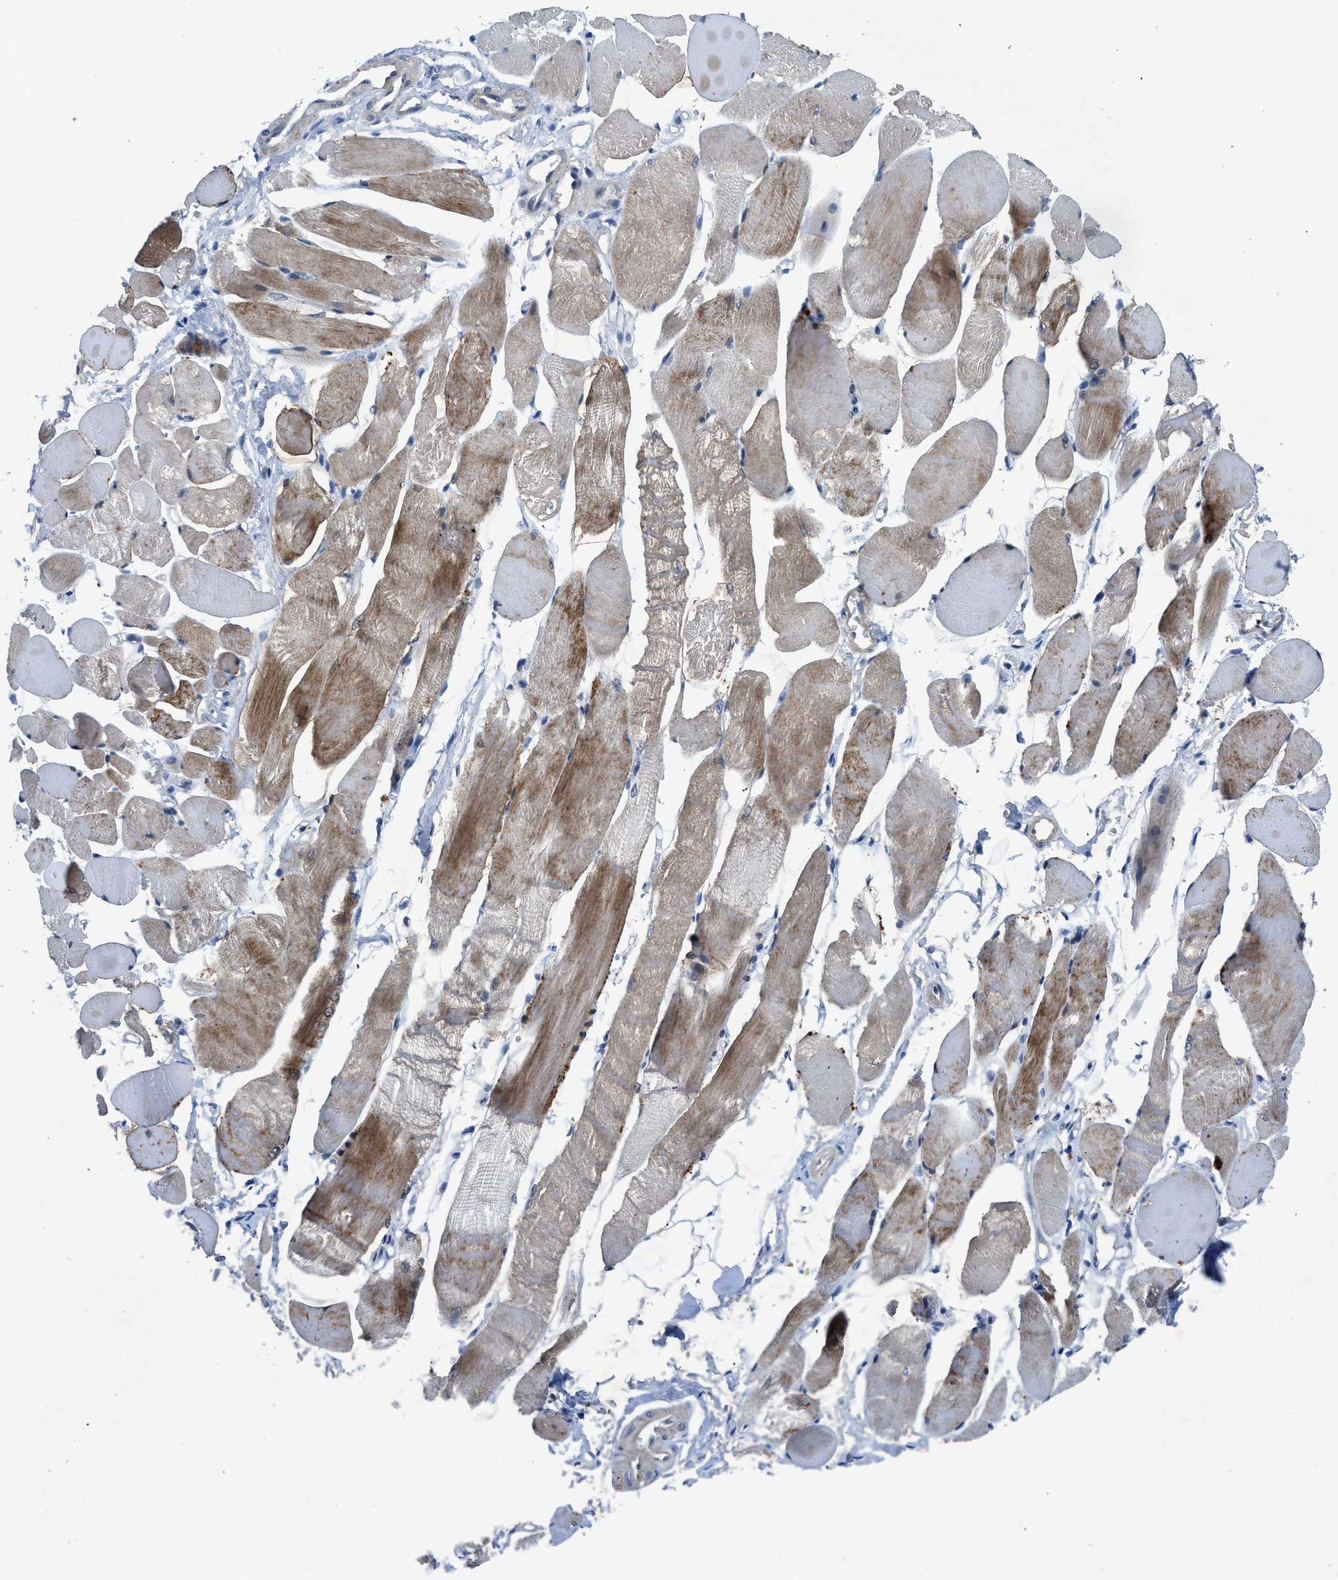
{"staining": {"intensity": "moderate", "quantity": "25%-75%", "location": "cytoplasmic/membranous"}, "tissue": "skeletal muscle", "cell_type": "Myocytes", "image_type": "normal", "snomed": [{"axis": "morphology", "description": "Normal tissue, NOS"}, {"axis": "topography", "description": "Skeletal muscle"}, {"axis": "topography", "description": "Peripheral nerve tissue"}], "caption": "This micrograph exhibits IHC staining of unremarkable skeletal muscle, with medium moderate cytoplasmic/membranous staining in approximately 25%-75% of myocytes.", "gene": "PANX1", "patient": {"sex": "female", "age": 84}}